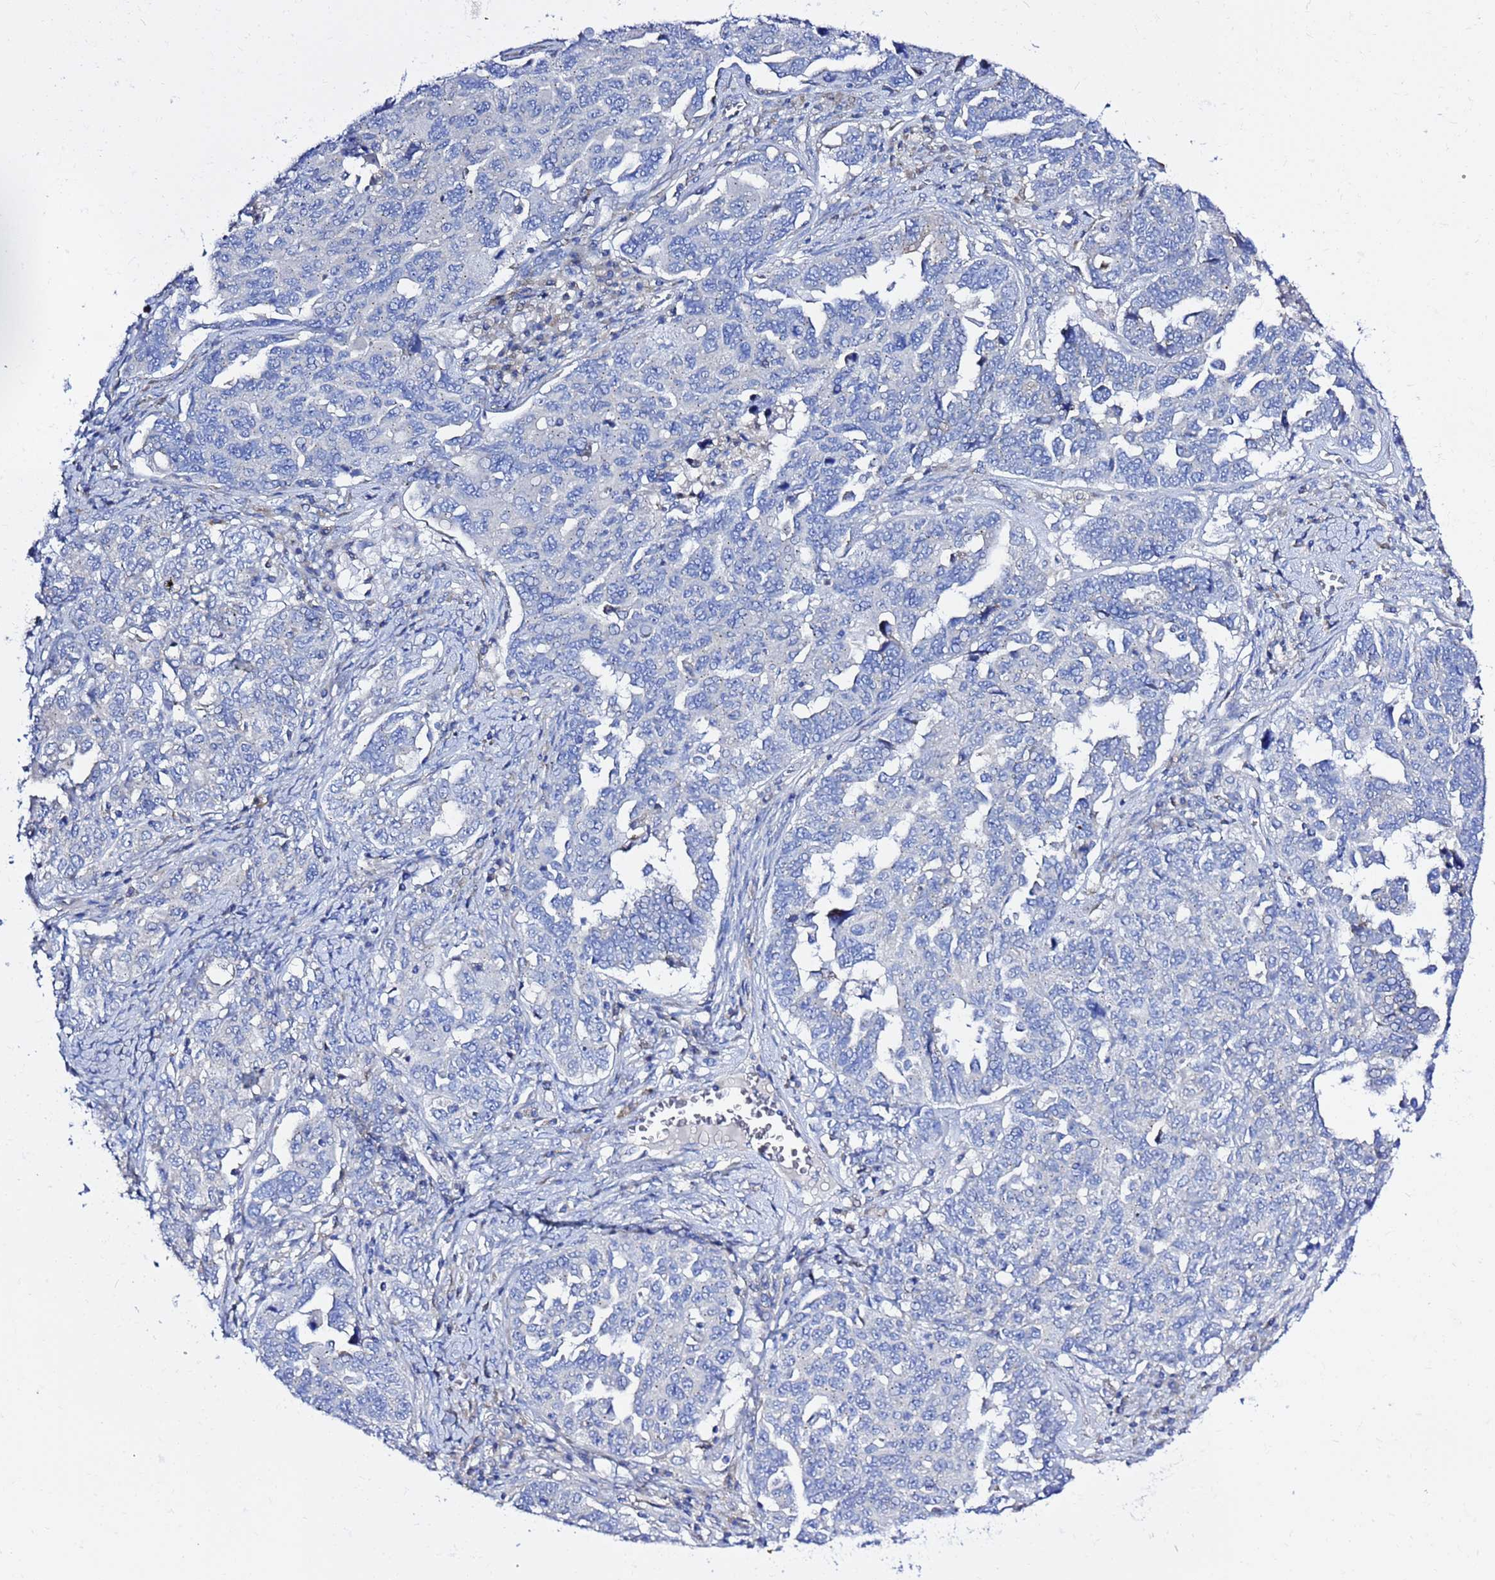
{"staining": {"intensity": "negative", "quantity": "none", "location": "none"}, "tissue": "ovarian cancer", "cell_type": "Tumor cells", "image_type": "cancer", "snomed": [{"axis": "morphology", "description": "Carcinoma, endometroid"}, {"axis": "topography", "description": "Ovary"}], "caption": "Immunohistochemistry of ovarian cancer (endometroid carcinoma) exhibits no staining in tumor cells.", "gene": "USP18", "patient": {"sex": "female", "age": 62}}